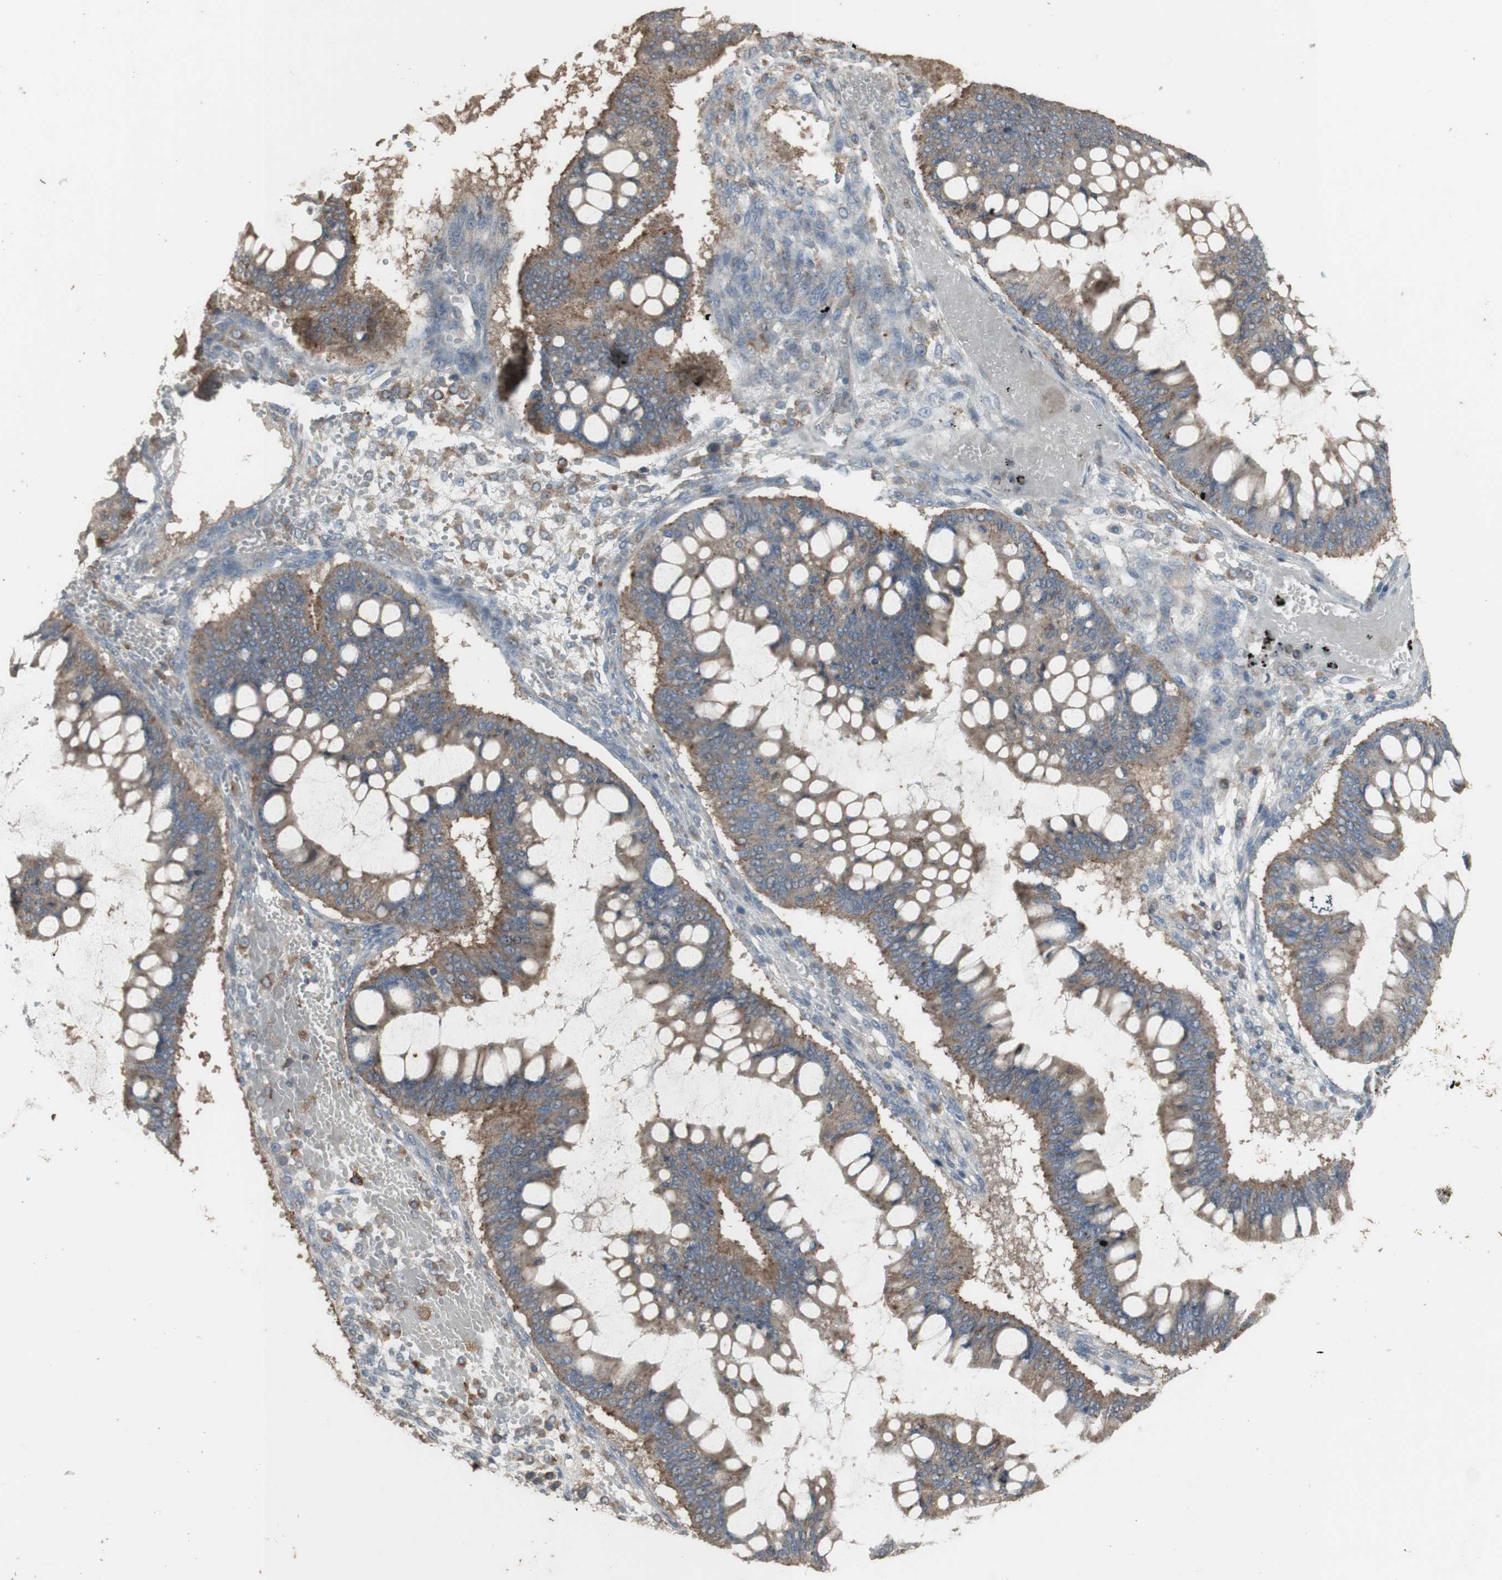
{"staining": {"intensity": "weak", "quantity": ">75%", "location": "cytoplasmic/membranous"}, "tissue": "ovarian cancer", "cell_type": "Tumor cells", "image_type": "cancer", "snomed": [{"axis": "morphology", "description": "Cystadenocarcinoma, mucinous, NOS"}, {"axis": "topography", "description": "Ovary"}], "caption": "Tumor cells display low levels of weak cytoplasmic/membranous expression in about >75% of cells in mucinous cystadenocarcinoma (ovarian).", "gene": "ATP6V1E1", "patient": {"sex": "female", "age": 73}}